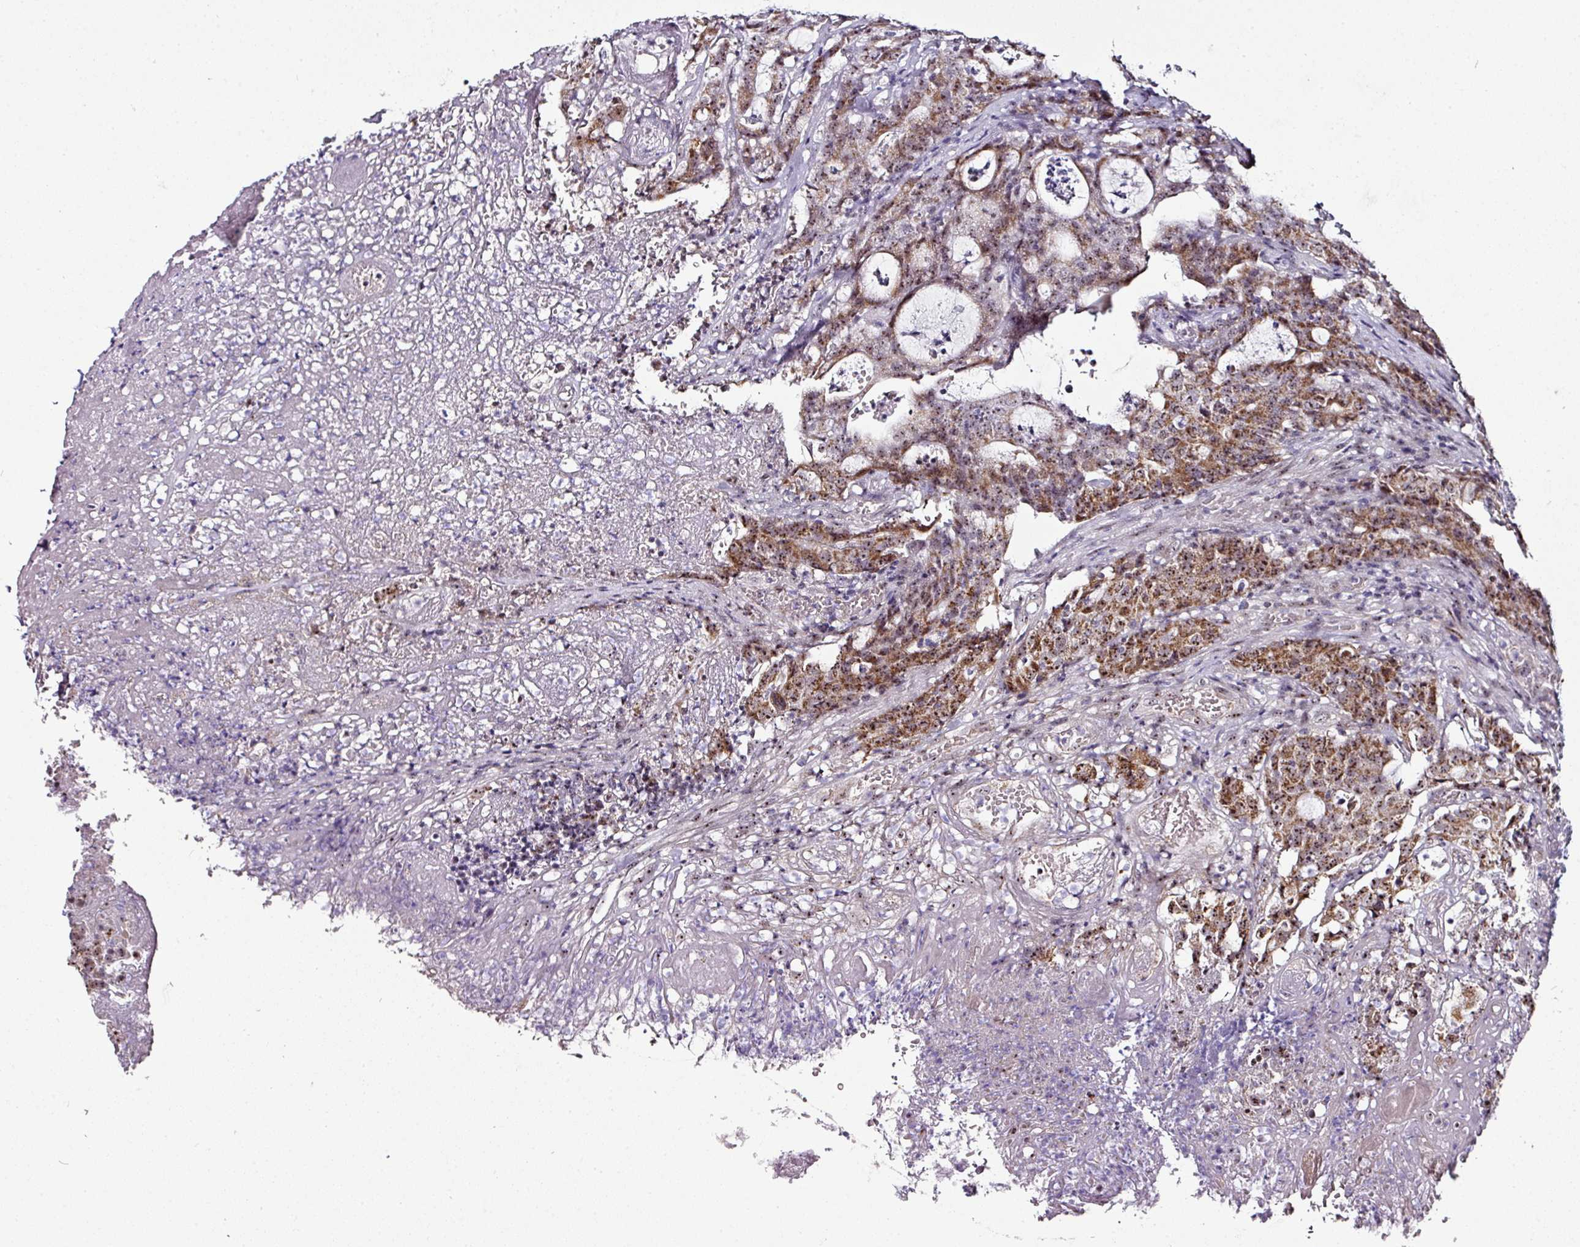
{"staining": {"intensity": "moderate", "quantity": ">75%", "location": "cytoplasmic/membranous,nuclear"}, "tissue": "colorectal cancer", "cell_type": "Tumor cells", "image_type": "cancer", "snomed": [{"axis": "morphology", "description": "Adenocarcinoma, NOS"}, {"axis": "topography", "description": "Colon"}], "caption": "Colorectal adenocarcinoma tissue exhibits moderate cytoplasmic/membranous and nuclear staining in approximately >75% of tumor cells", "gene": "NACC2", "patient": {"sex": "male", "age": 83}}